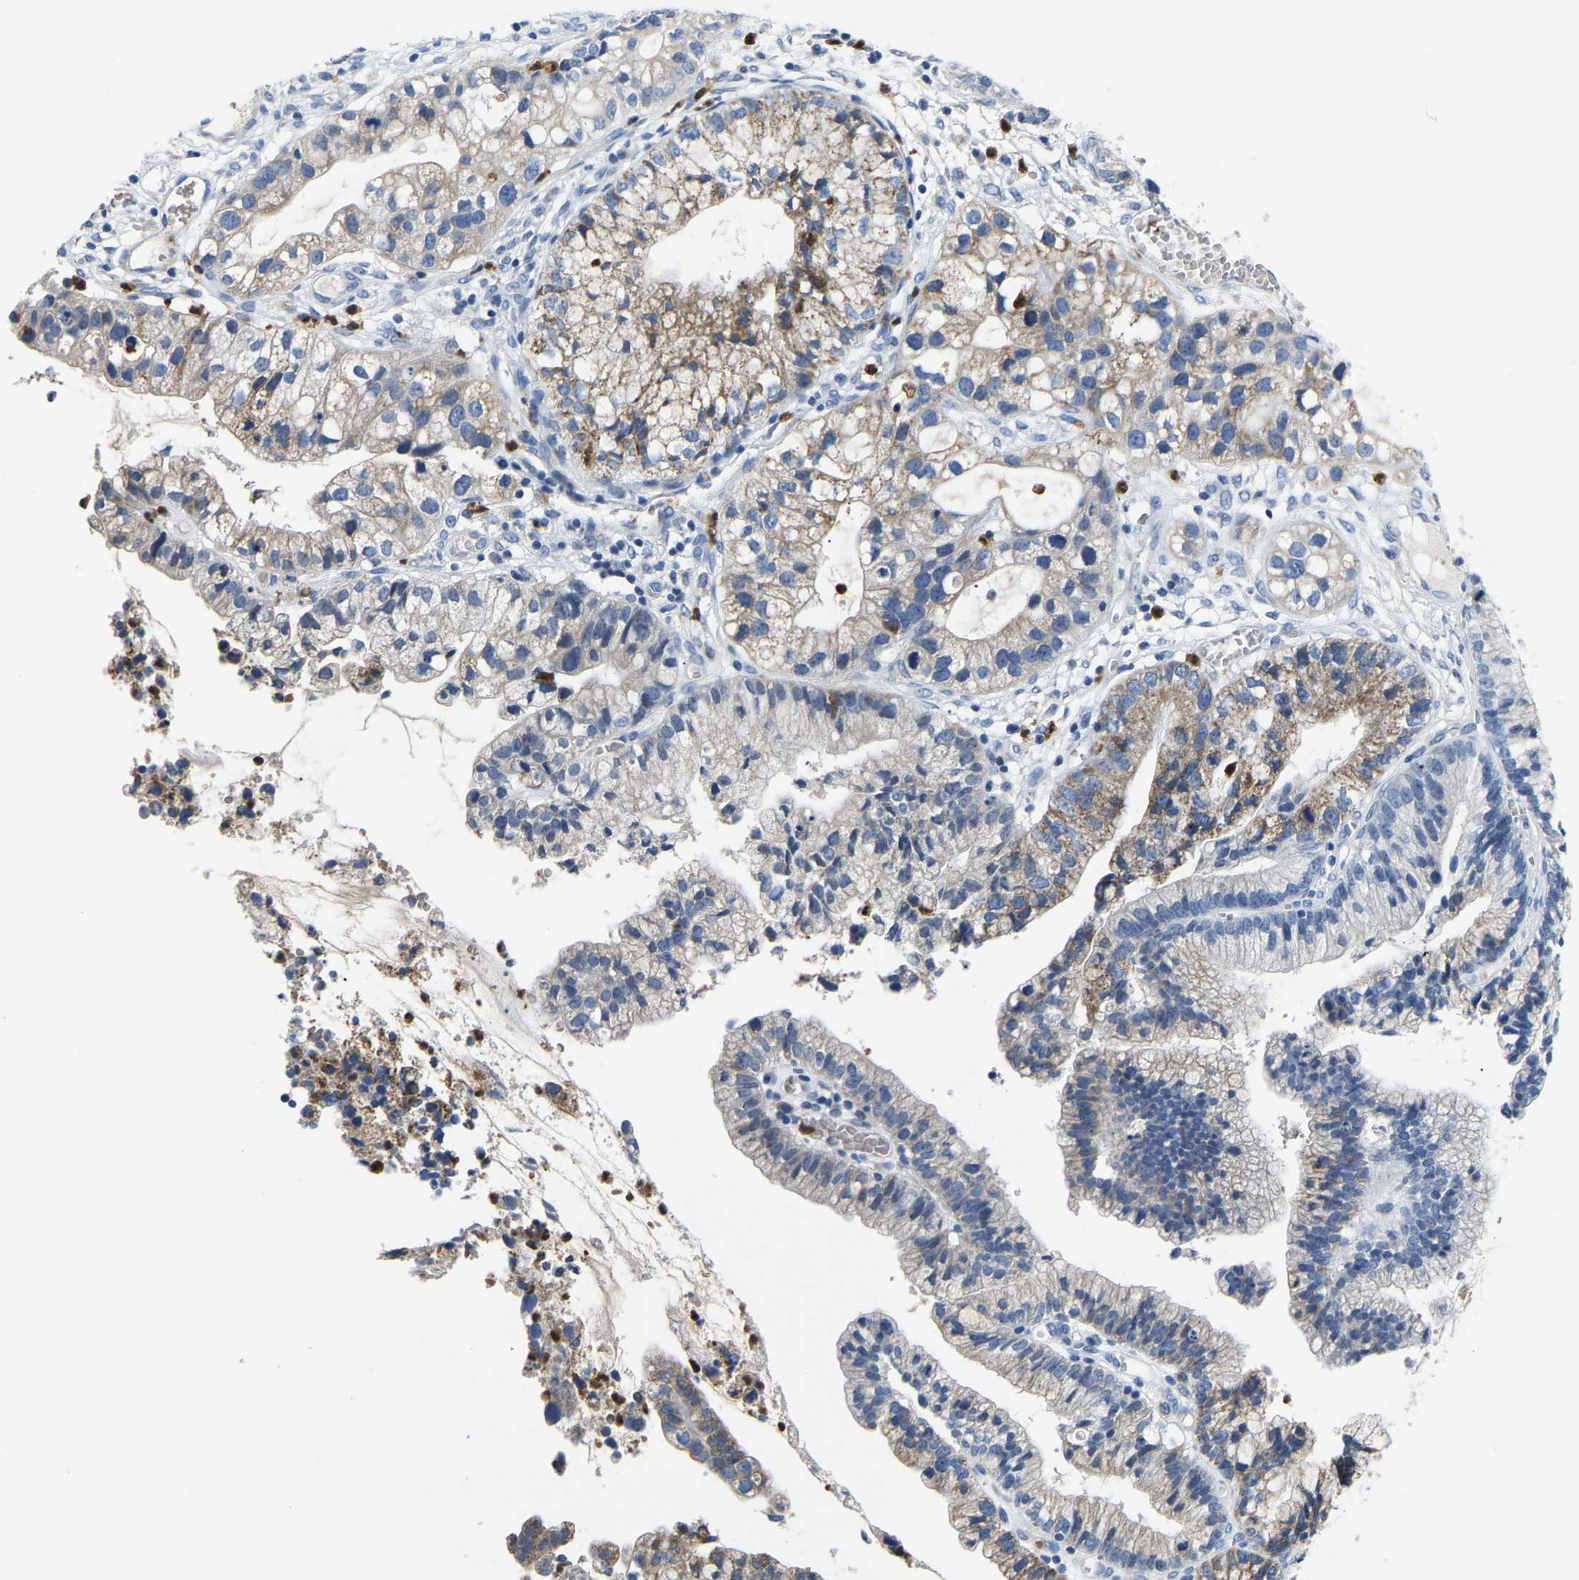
{"staining": {"intensity": "moderate", "quantity": "<25%", "location": "cytoplasmic/membranous"}, "tissue": "cervical cancer", "cell_type": "Tumor cells", "image_type": "cancer", "snomed": [{"axis": "morphology", "description": "Adenocarcinoma, NOS"}, {"axis": "topography", "description": "Cervix"}], "caption": "Immunohistochemistry (IHC) (DAB) staining of cervical cancer (adenocarcinoma) shows moderate cytoplasmic/membranous protein expression in approximately <25% of tumor cells. The staining was performed using DAB (3,3'-diaminobenzidine), with brown indicating positive protein expression. Nuclei are stained blue with hematoxylin.", "gene": "TOR1B", "patient": {"sex": "female", "age": 44}}